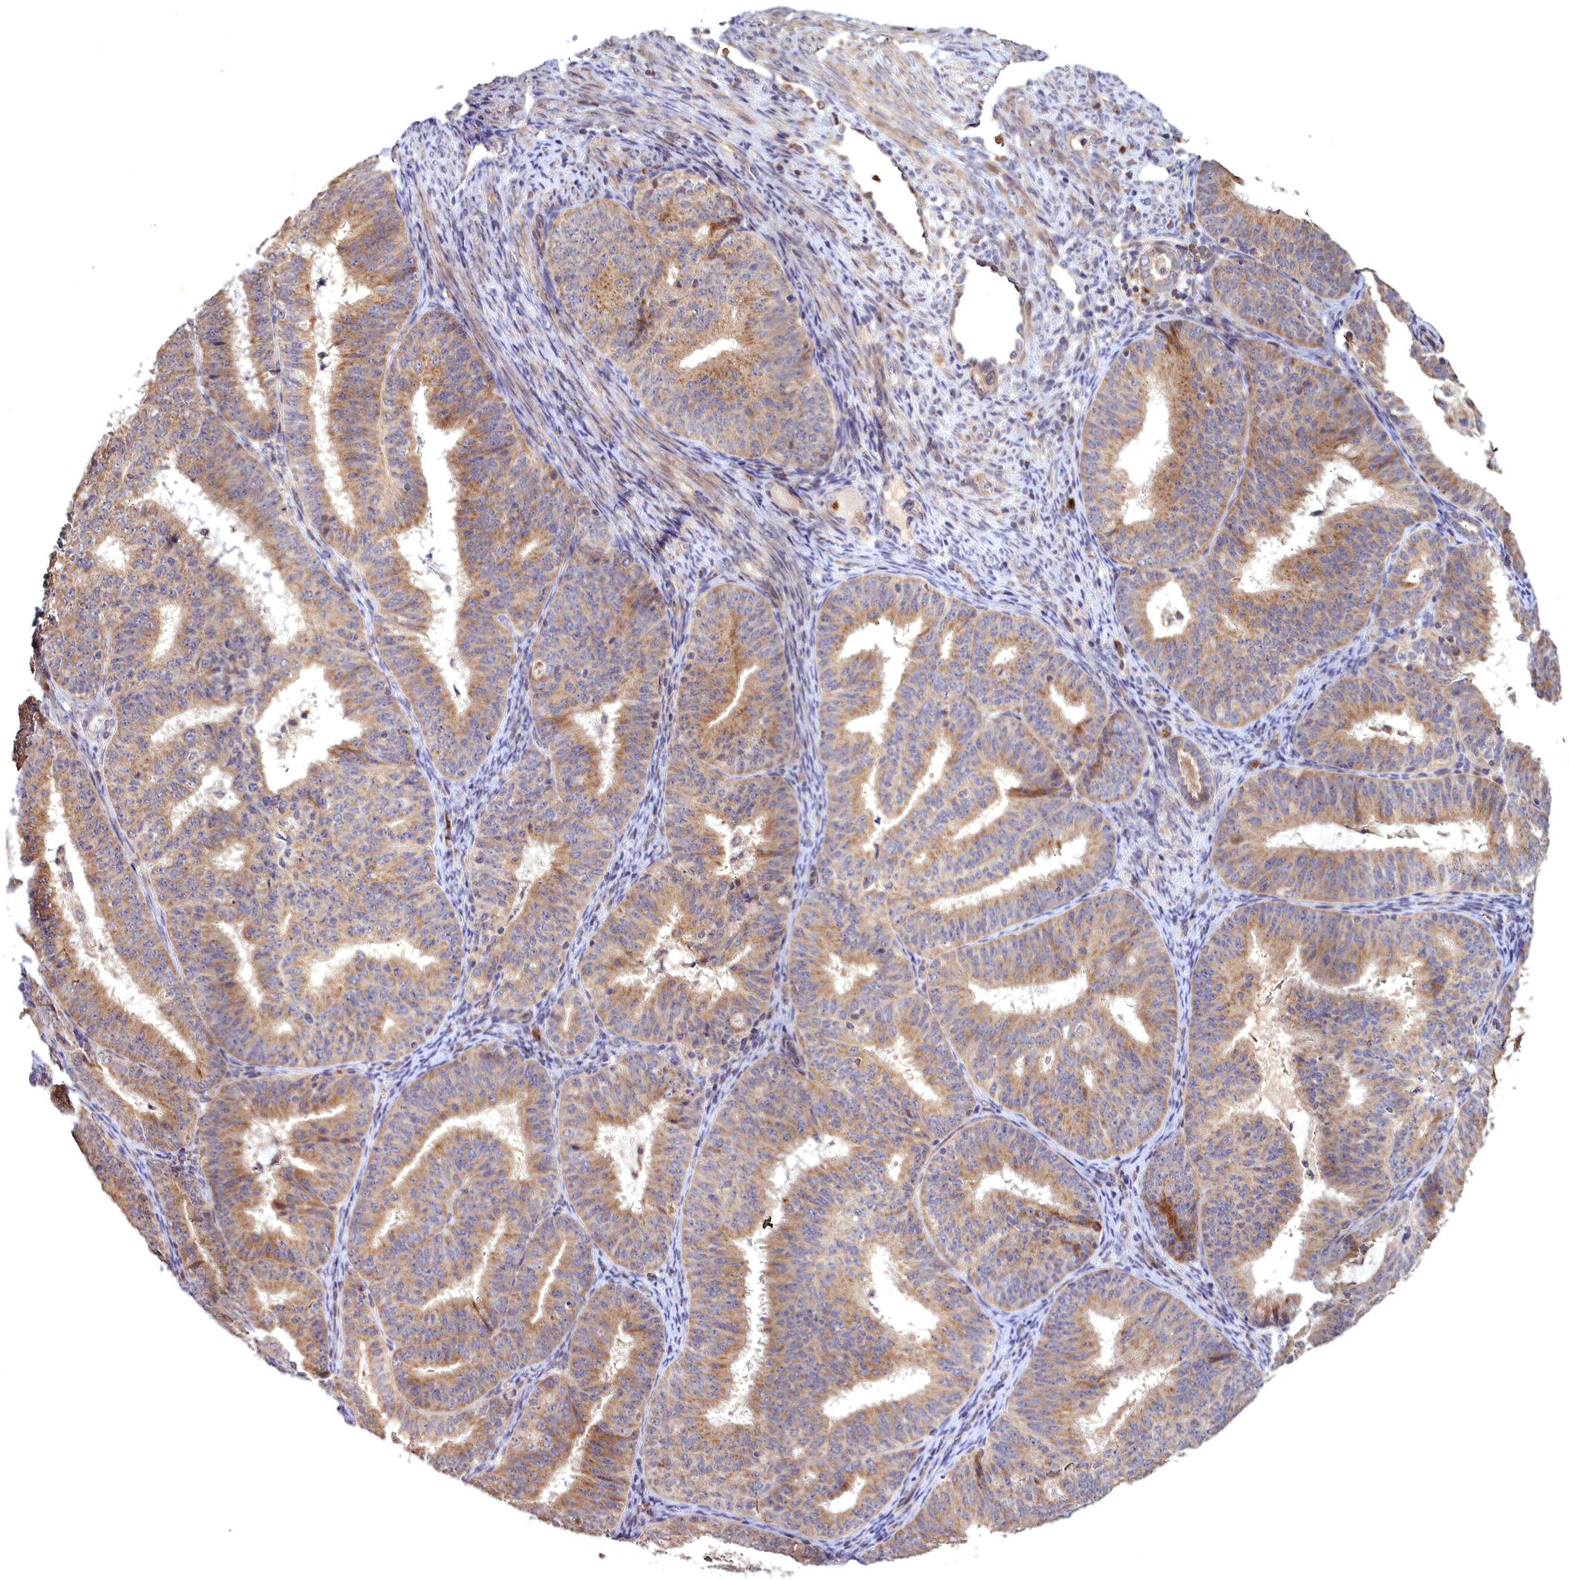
{"staining": {"intensity": "moderate", "quantity": ">75%", "location": "cytoplasmic/membranous"}, "tissue": "endometrial cancer", "cell_type": "Tumor cells", "image_type": "cancer", "snomed": [{"axis": "morphology", "description": "Adenocarcinoma, NOS"}, {"axis": "topography", "description": "Endometrium"}], "caption": "Approximately >75% of tumor cells in adenocarcinoma (endometrial) demonstrate moderate cytoplasmic/membranous protein expression as visualized by brown immunohistochemical staining.", "gene": "EPB41L4B", "patient": {"sex": "female", "age": 51}}